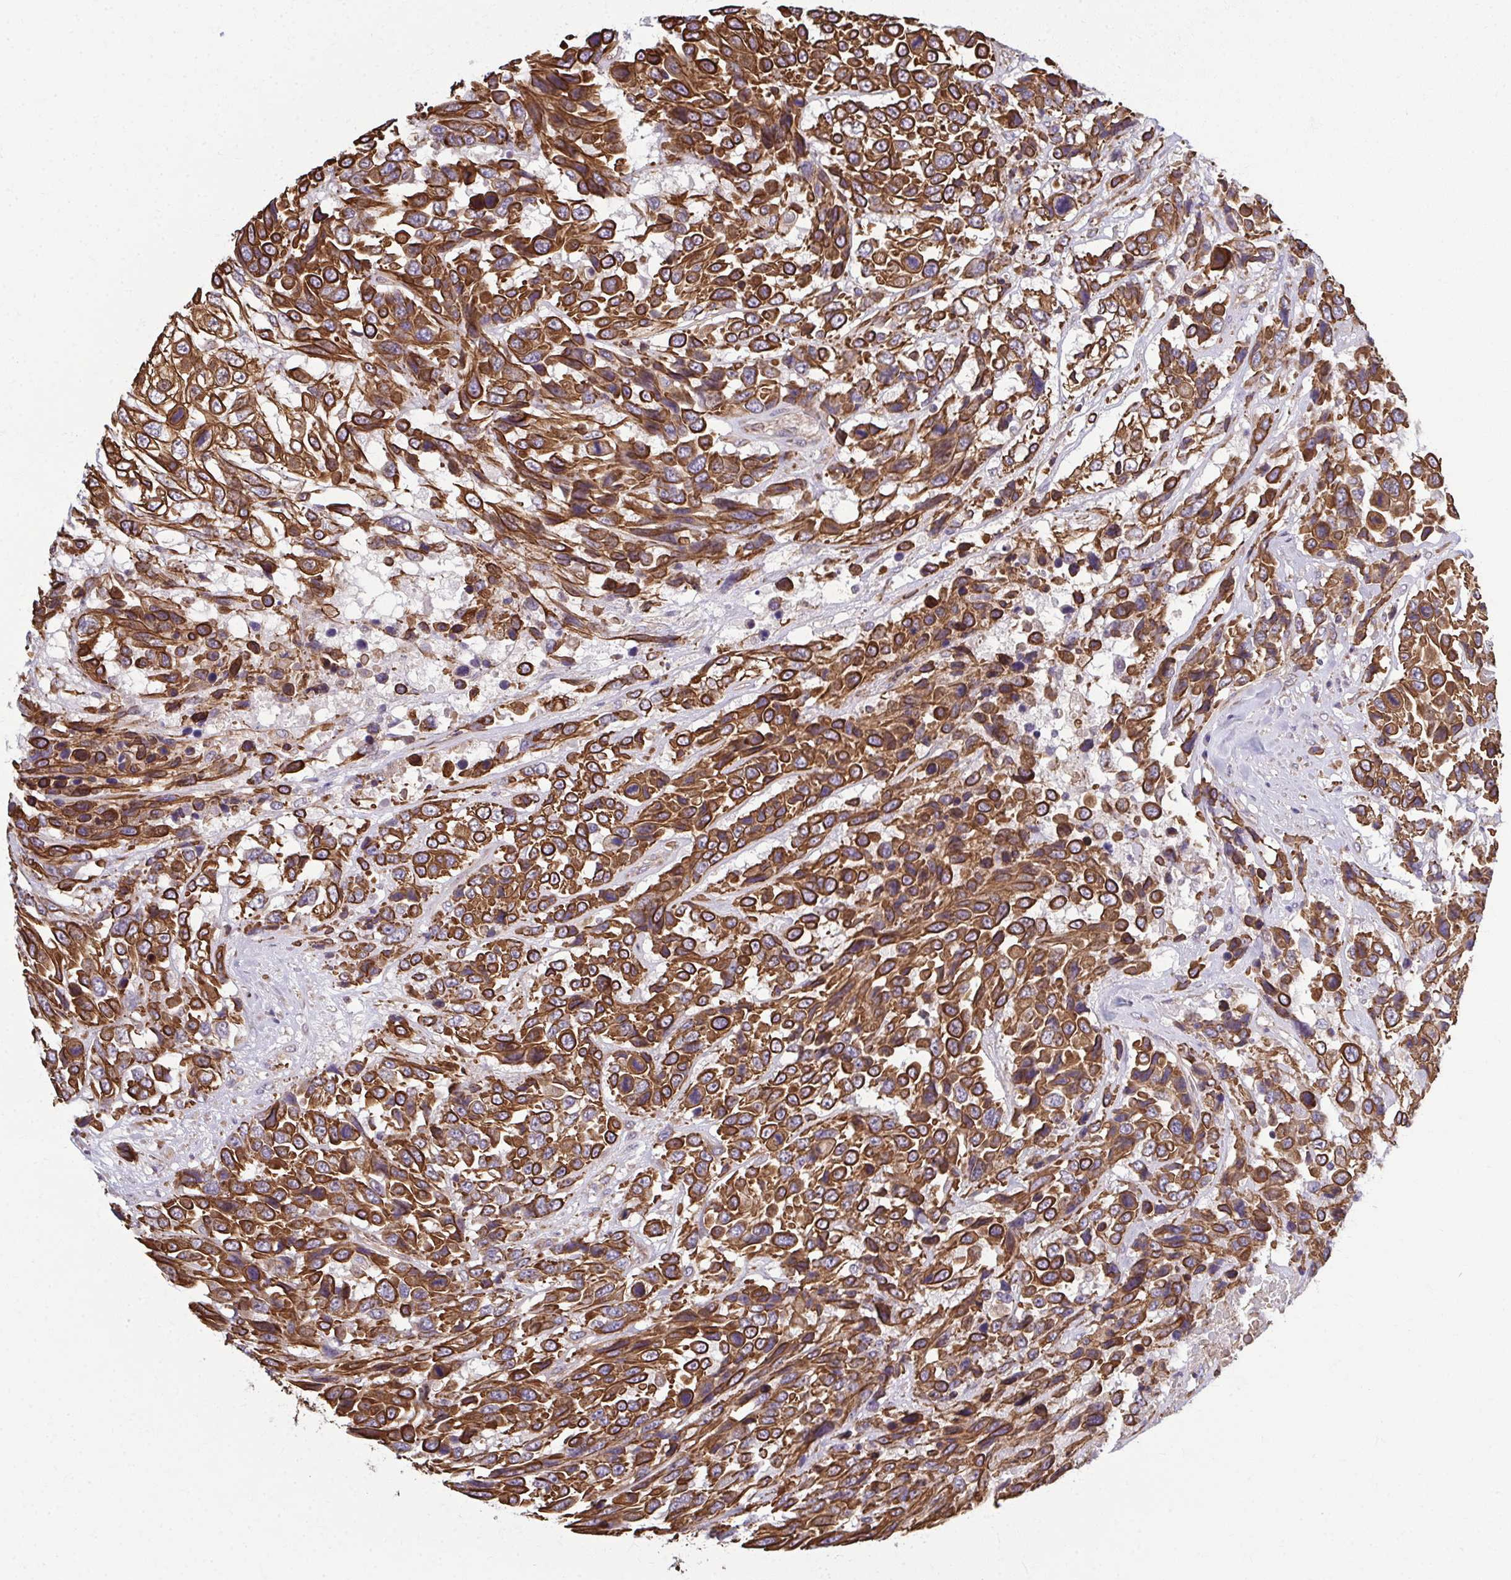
{"staining": {"intensity": "strong", "quantity": ">75%", "location": "cytoplasmic/membranous"}, "tissue": "urothelial cancer", "cell_type": "Tumor cells", "image_type": "cancer", "snomed": [{"axis": "morphology", "description": "Urothelial carcinoma, High grade"}, {"axis": "topography", "description": "Urinary bladder"}], "caption": "A micrograph of human urothelial cancer stained for a protein demonstrates strong cytoplasmic/membranous brown staining in tumor cells. (DAB IHC with brightfield microscopy, high magnification).", "gene": "EID2B", "patient": {"sex": "female", "age": 70}}